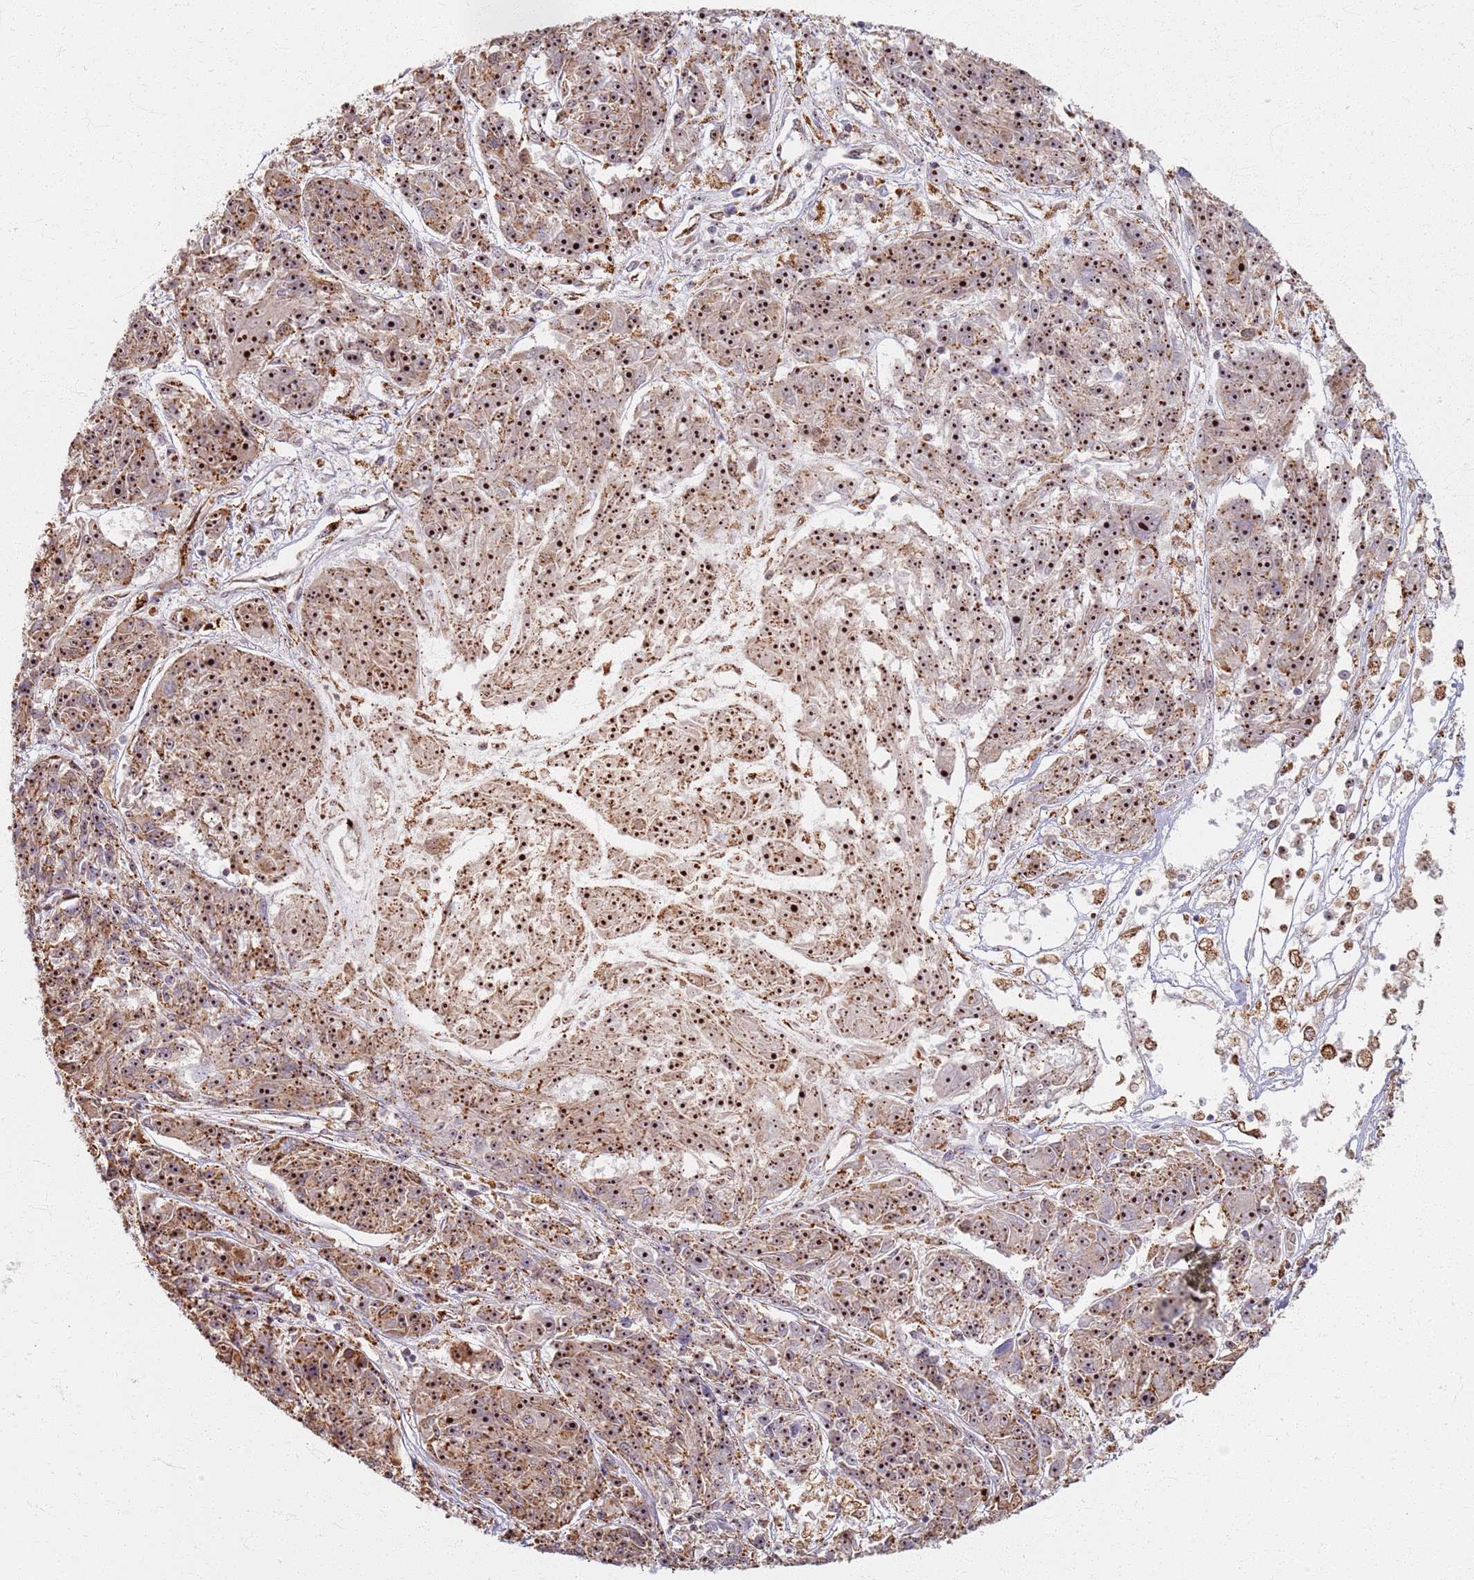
{"staining": {"intensity": "strong", "quantity": ">75%", "location": "cytoplasmic/membranous,nuclear"}, "tissue": "melanoma", "cell_type": "Tumor cells", "image_type": "cancer", "snomed": [{"axis": "morphology", "description": "Malignant melanoma, NOS"}, {"axis": "topography", "description": "Skin"}], "caption": "Melanoma stained with DAB IHC demonstrates high levels of strong cytoplasmic/membranous and nuclear staining in approximately >75% of tumor cells.", "gene": "KRI1", "patient": {"sex": "male", "age": 53}}